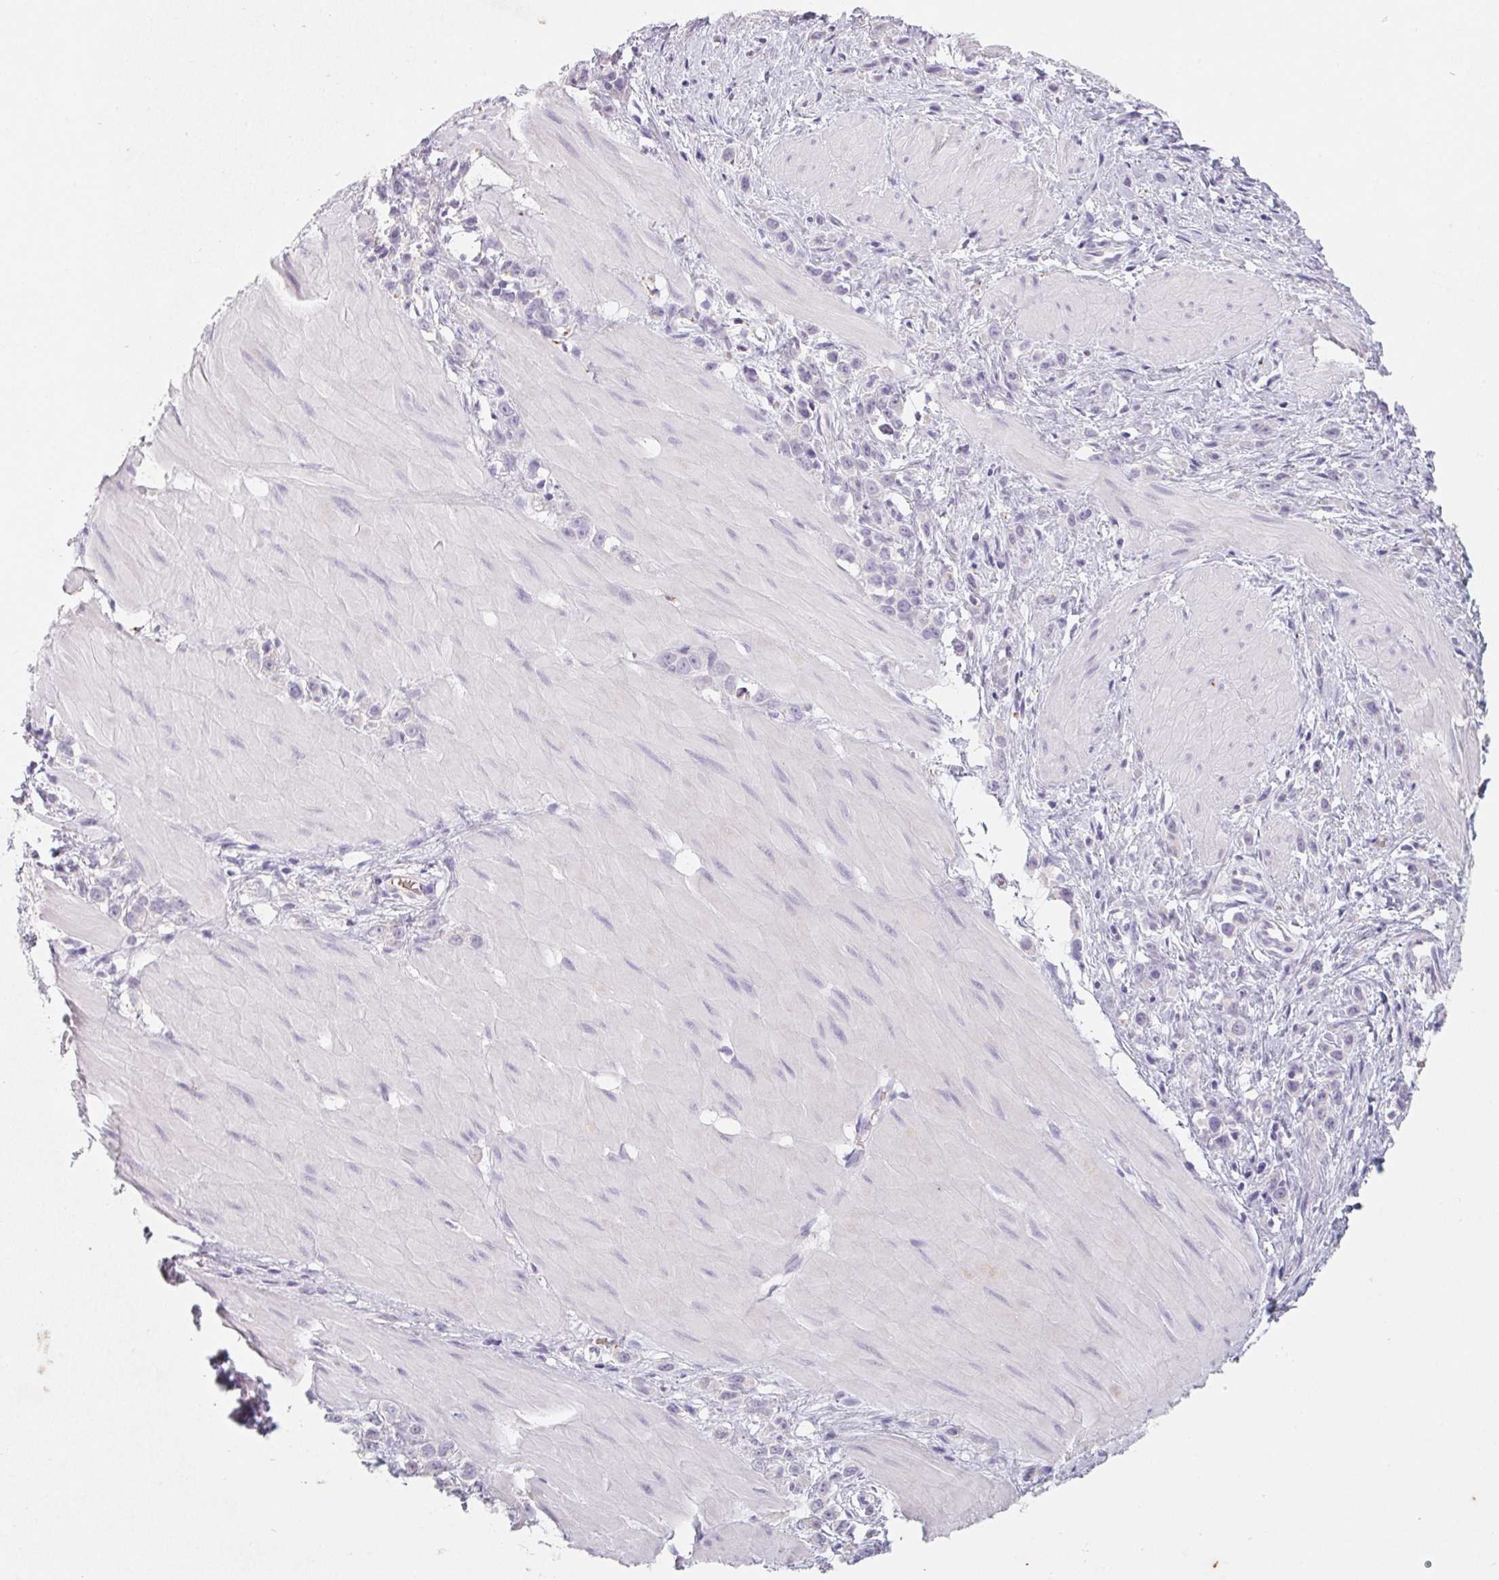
{"staining": {"intensity": "negative", "quantity": "none", "location": "none"}, "tissue": "stomach cancer", "cell_type": "Tumor cells", "image_type": "cancer", "snomed": [{"axis": "morphology", "description": "Adenocarcinoma, NOS"}, {"axis": "topography", "description": "Stomach"}], "caption": "Stomach cancer stained for a protein using immunohistochemistry reveals no positivity tumor cells.", "gene": "DCD", "patient": {"sex": "male", "age": 47}}